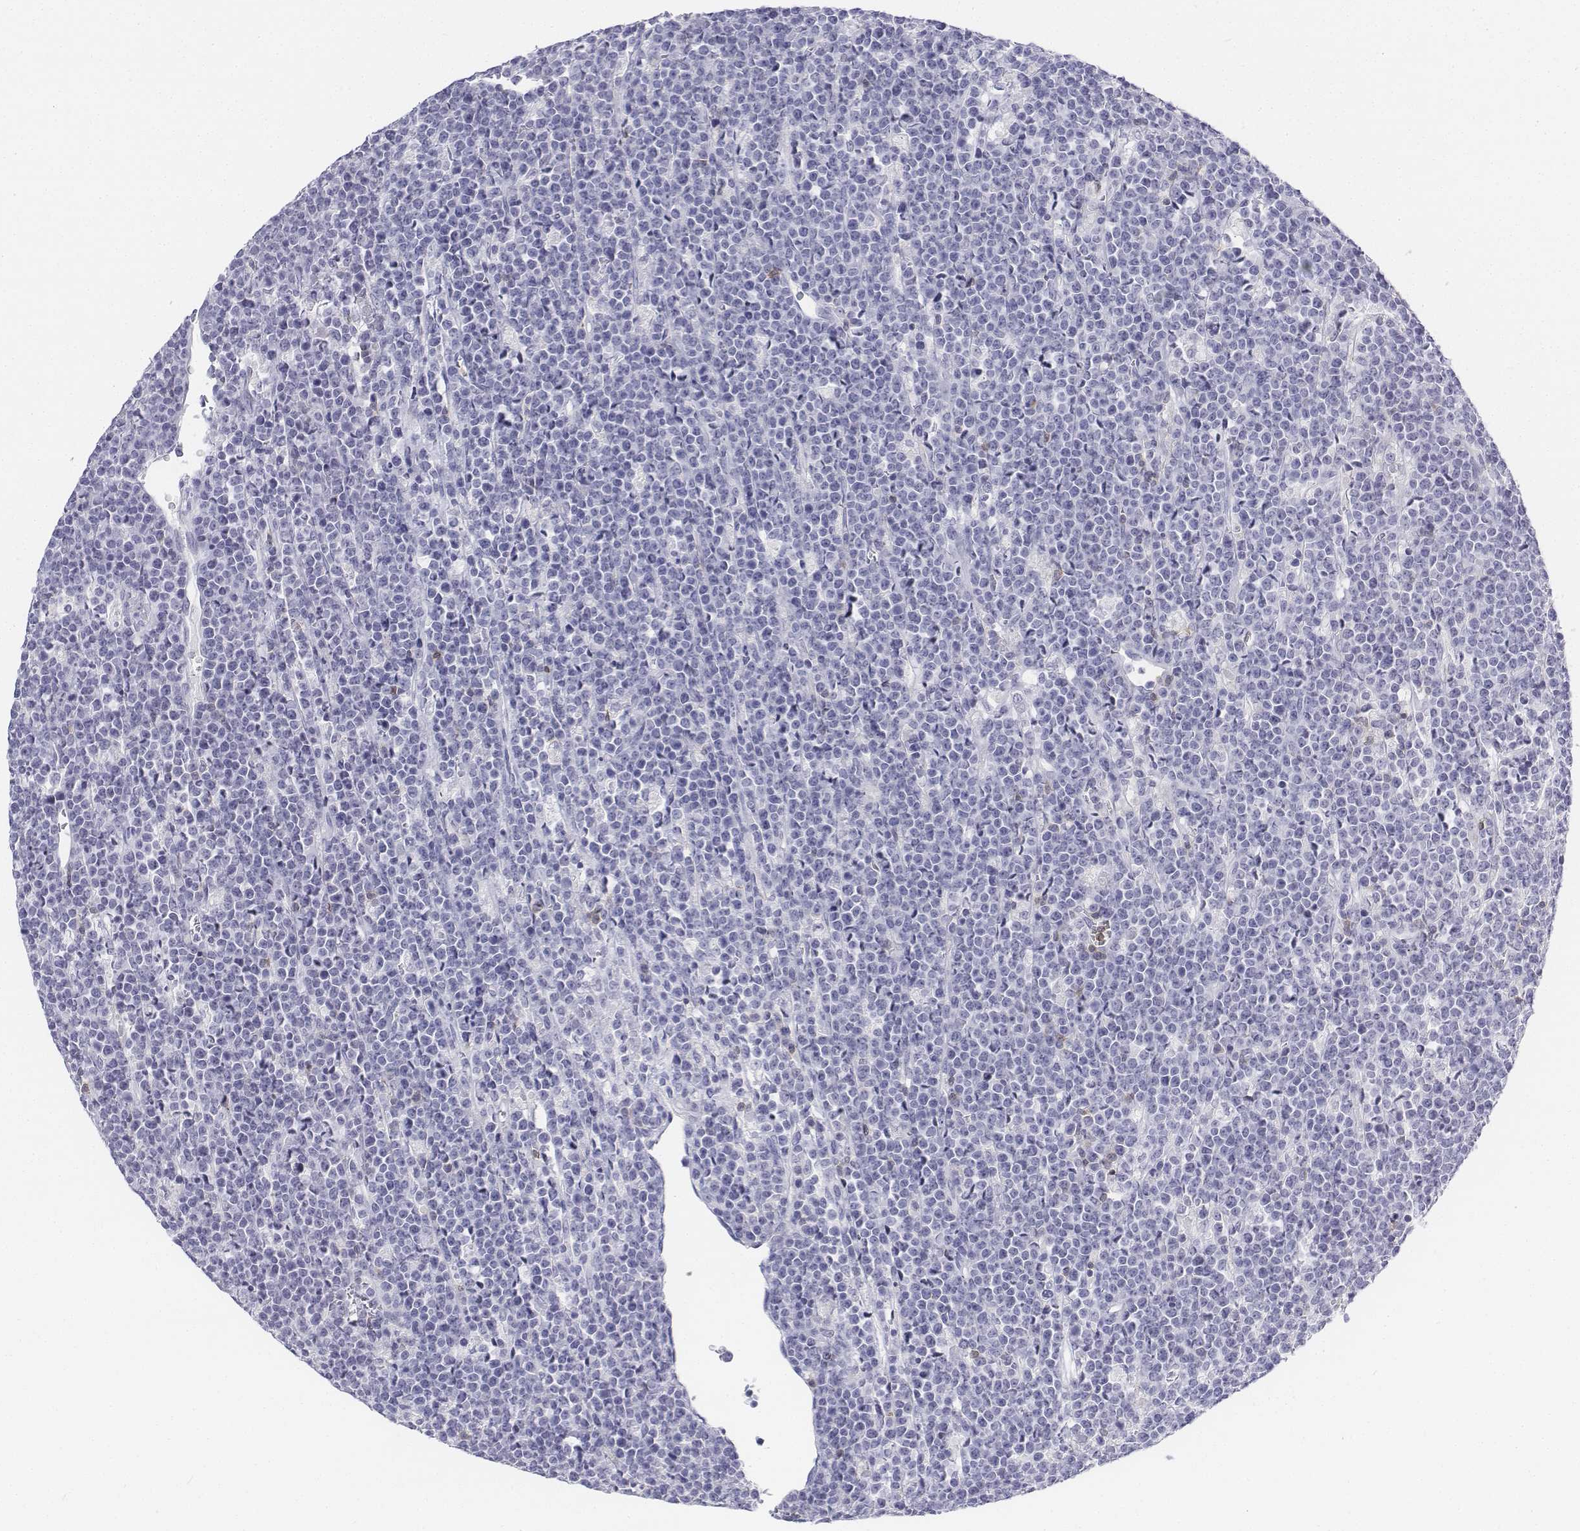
{"staining": {"intensity": "negative", "quantity": "none", "location": "none"}, "tissue": "lymphoma", "cell_type": "Tumor cells", "image_type": "cancer", "snomed": [{"axis": "morphology", "description": "Malignant lymphoma, non-Hodgkin's type, High grade"}, {"axis": "topography", "description": "Ovary"}], "caption": "An image of lymphoma stained for a protein reveals no brown staining in tumor cells.", "gene": "CD3E", "patient": {"sex": "female", "age": 56}}